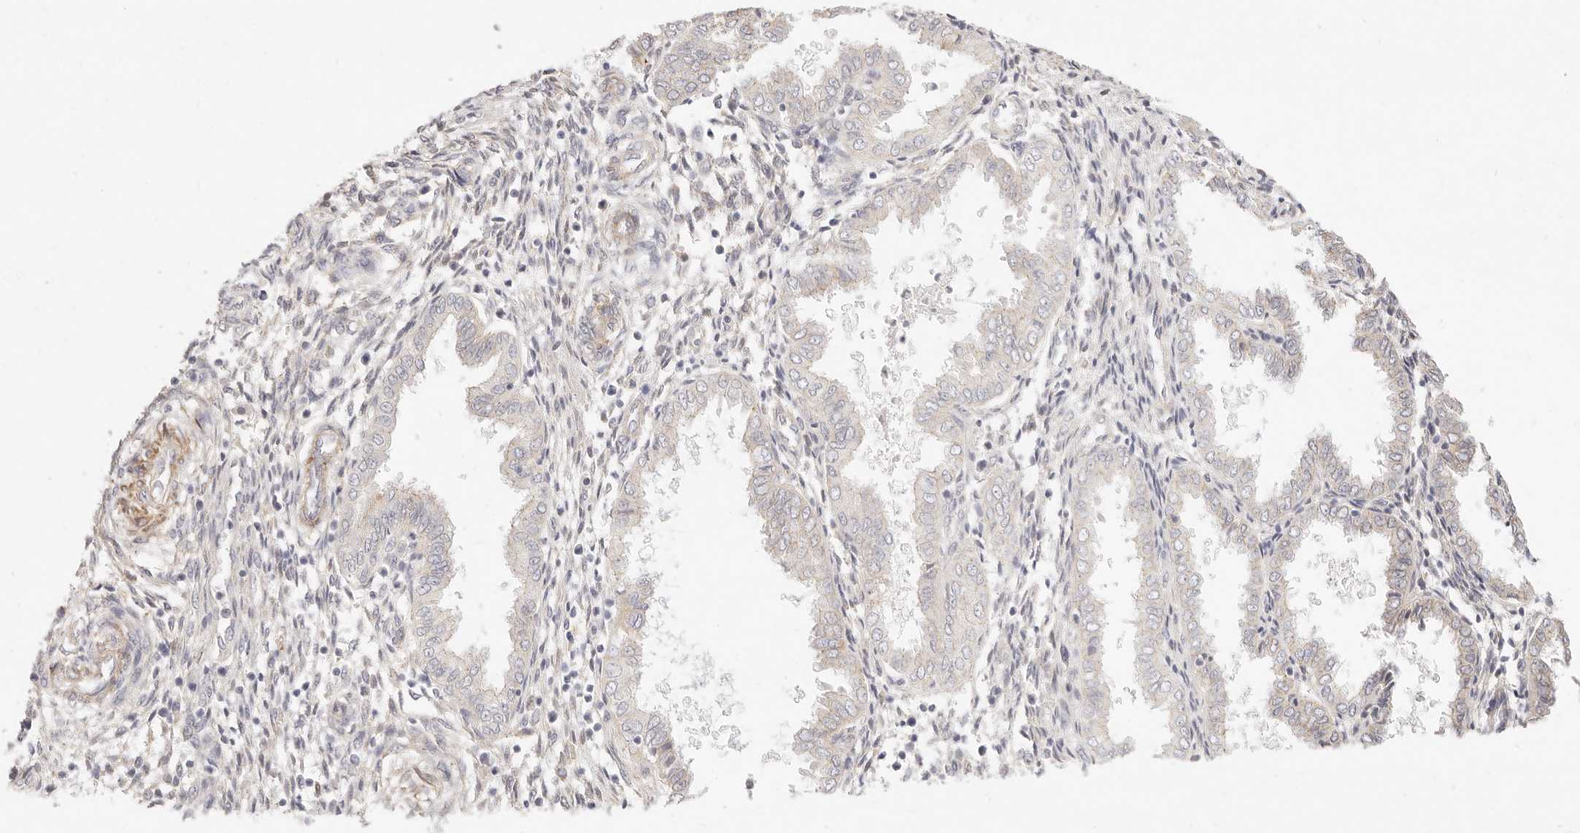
{"staining": {"intensity": "negative", "quantity": "none", "location": "none"}, "tissue": "endometrium", "cell_type": "Cells in endometrial stroma", "image_type": "normal", "snomed": [{"axis": "morphology", "description": "Normal tissue, NOS"}, {"axis": "topography", "description": "Endometrium"}], "caption": "DAB immunohistochemical staining of normal human endometrium displays no significant staining in cells in endometrial stroma.", "gene": "UBXN10", "patient": {"sex": "female", "age": 33}}